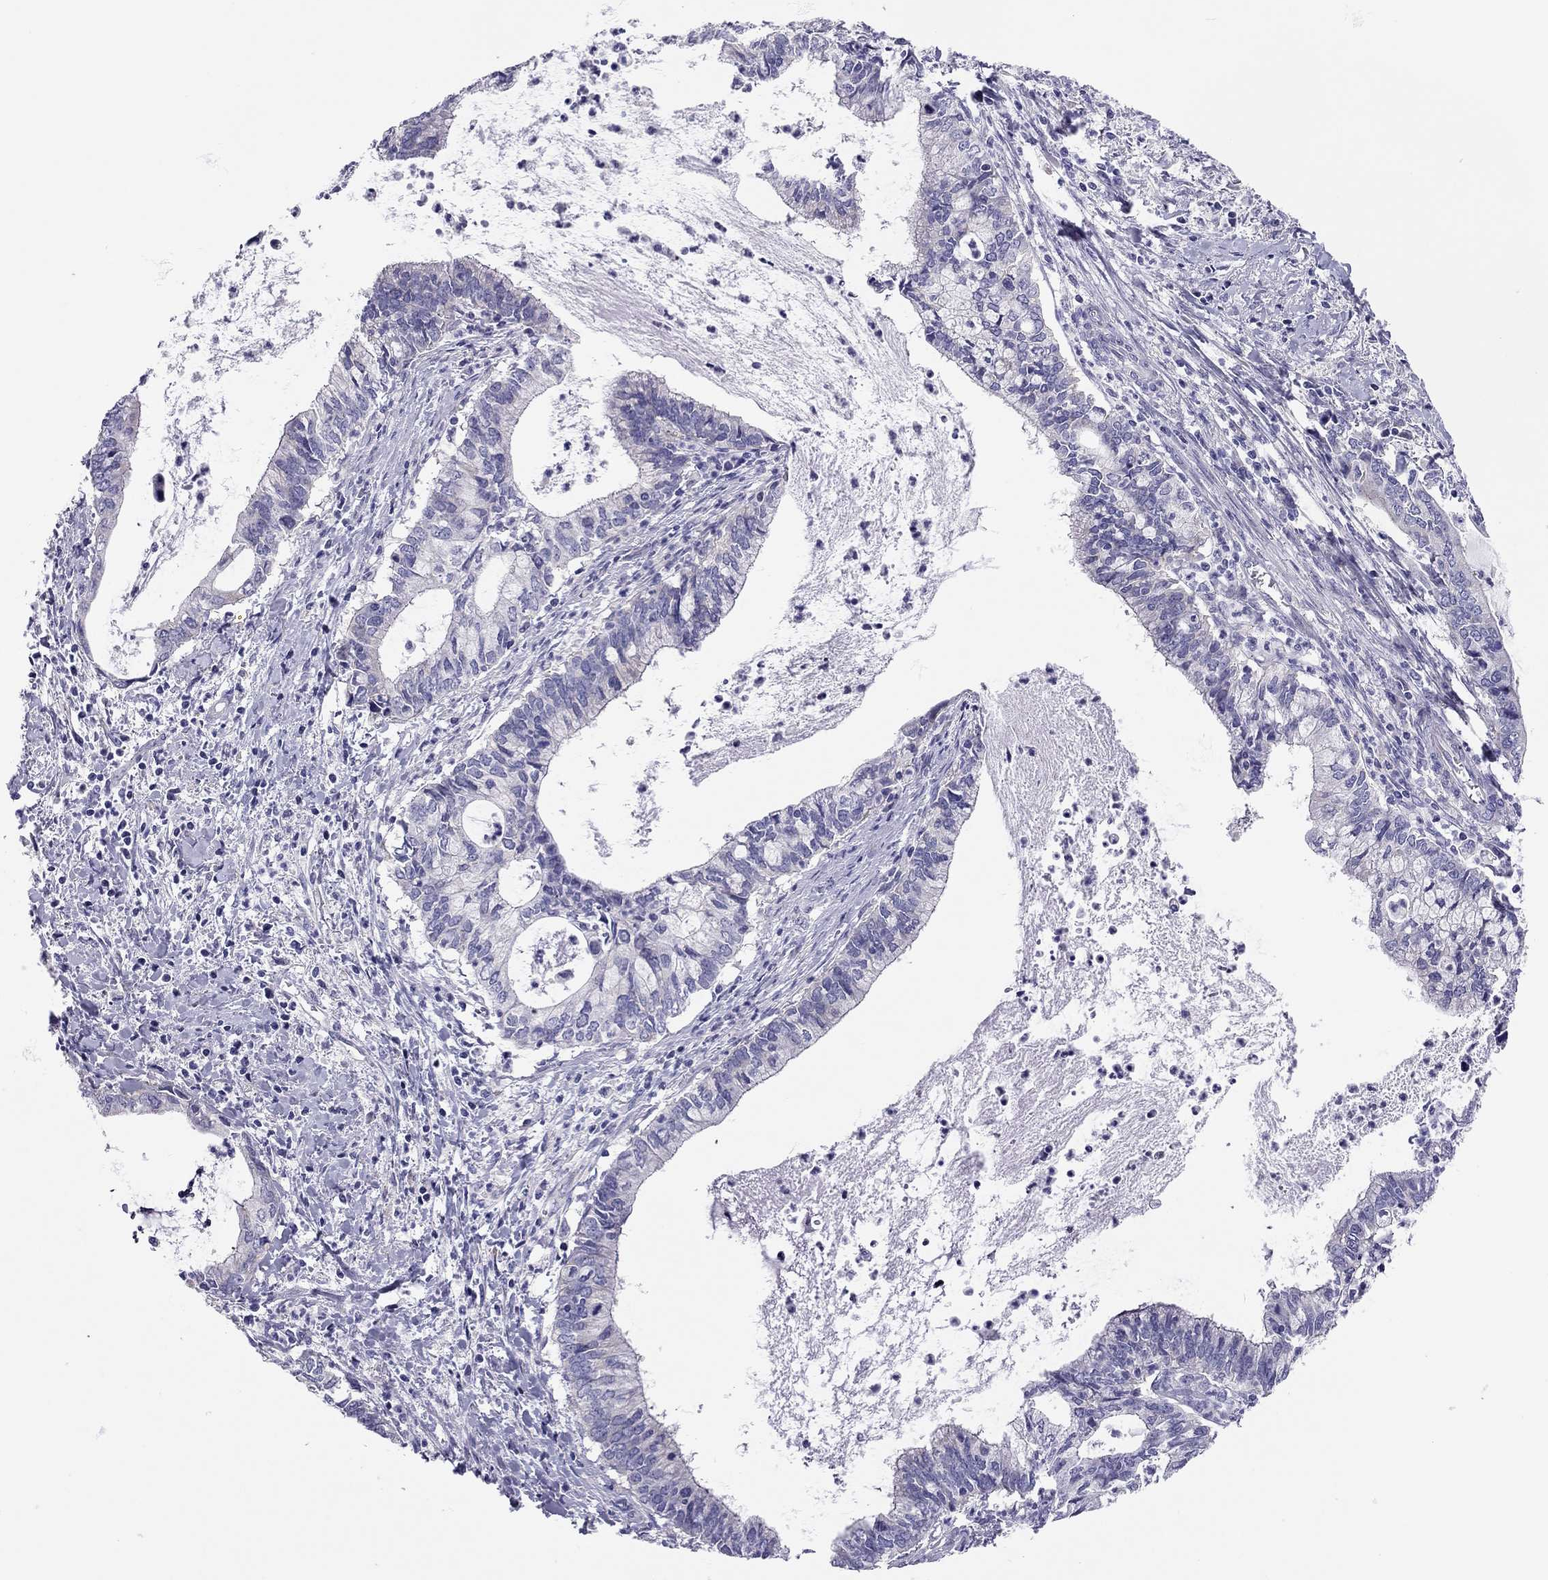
{"staining": {"intensity": "negative", "quantity": "none", "location": "none"}, "tissue": "cervical cancer", "cell_type": "Tumor cells", "image_type": "cancer", "snomed": [{"axis": "morphology", "description": "Adenocarcinoma, NOS"}, {"axis": "topography", "description": "Cervix"}], "caption": "Immunohistochemistry (IHC) micrograph of neoplastic tissue: cervical cancer stained with DAB (3,3'-diaminobenzidine) demonstrates no significant protein staining in tumor cells. (DAB immunohistochemistry visualized using brightfield microscopy, high magnification).", "gene": "SCARB1", "patient": {"sex": "female", "age": 42}}